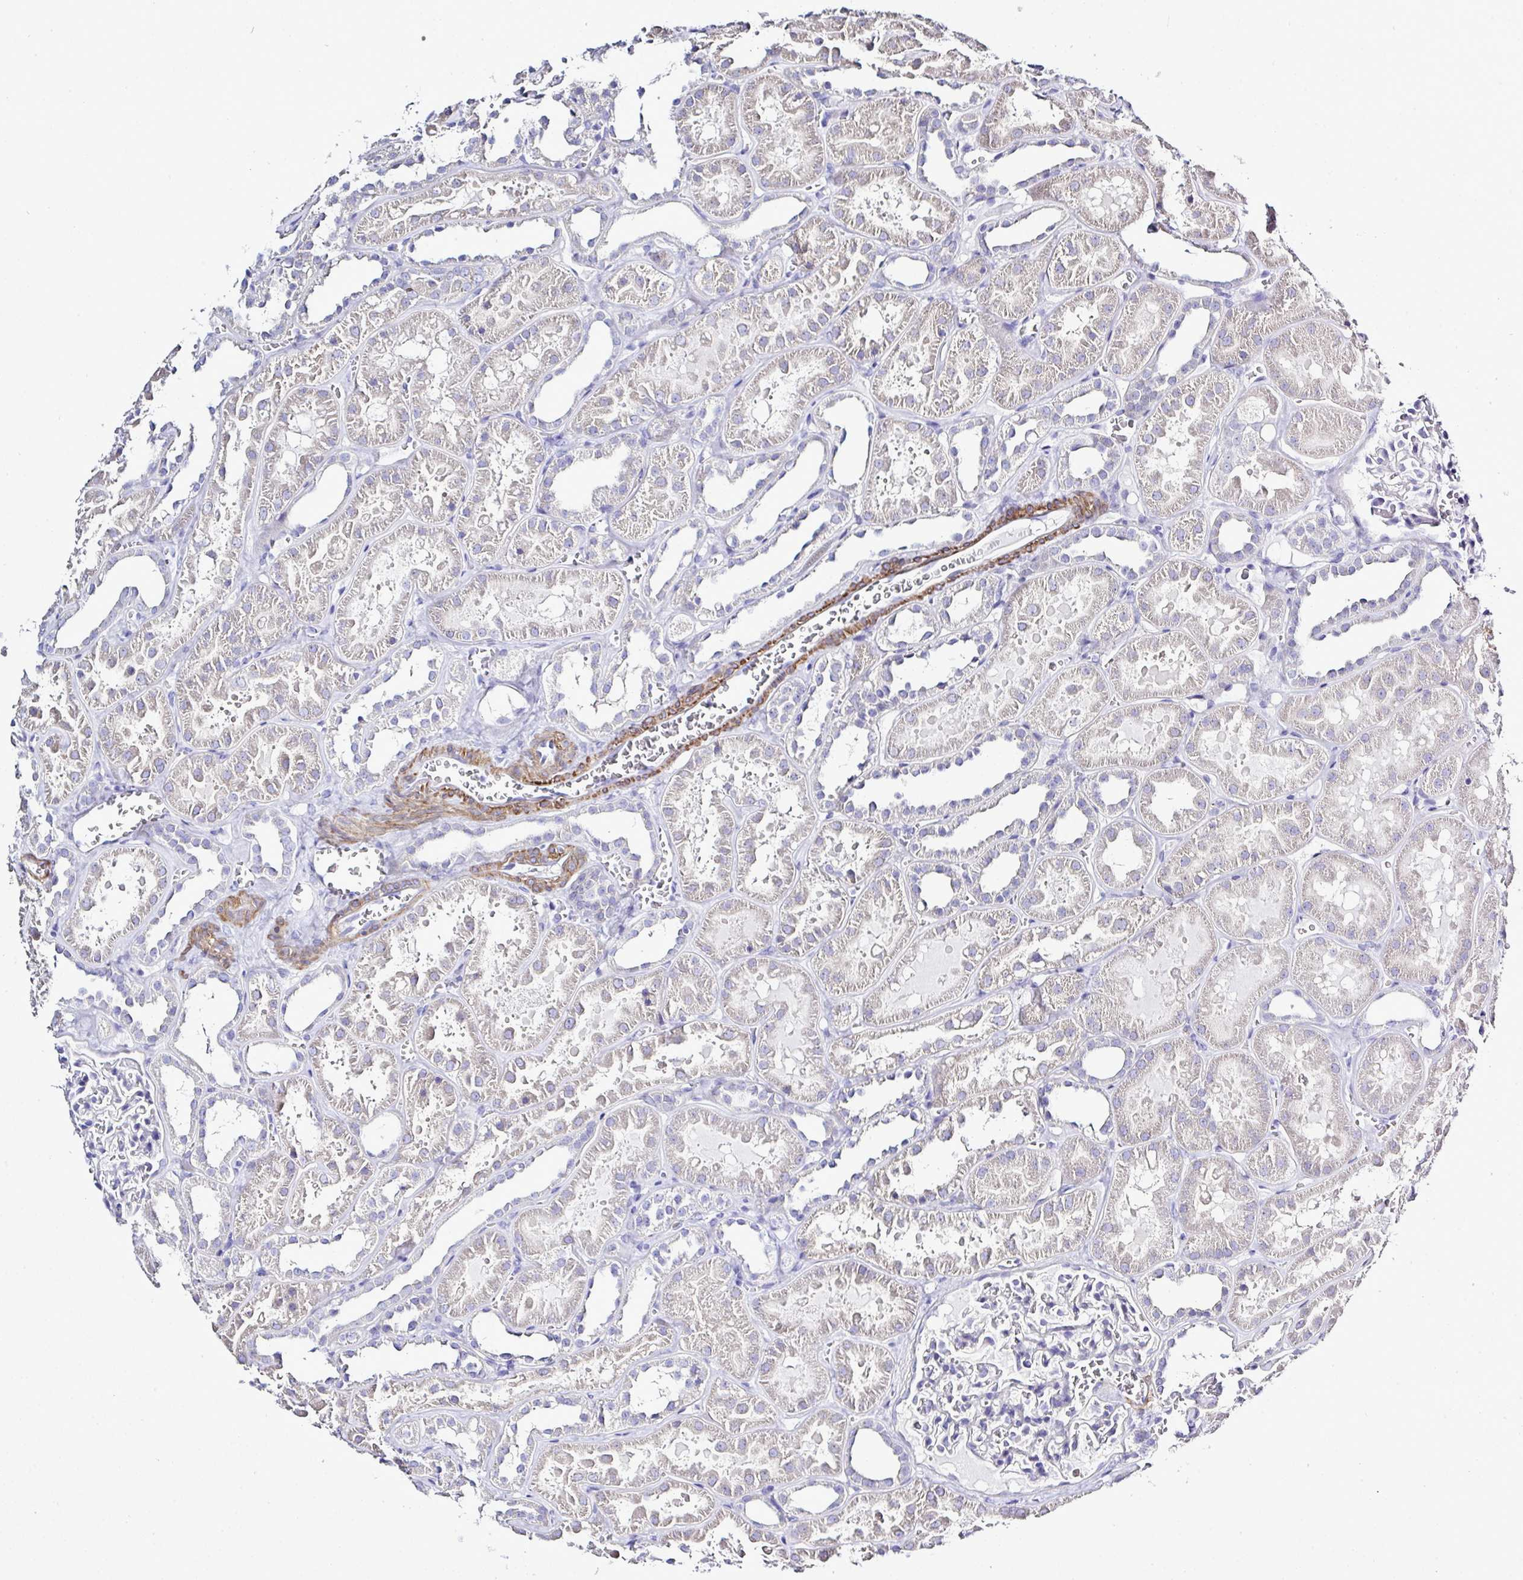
{"staining": {"intensity": "negative", "quantity": "none", "location": "none"}, "tissue": "kidney", "cell_type": "Cells in glomeruli", "image_type": "normal", "snomed": [{"axis": "morphology", "description": "Normal tissue, NOS"}, {"axis": "topography", "description": "Kidney"}], "caption": "The image reveals no significant expression in cells in glomeruli of kidney.", "gene": "MED11", "patient": {"sex": "female", "age": 41}}